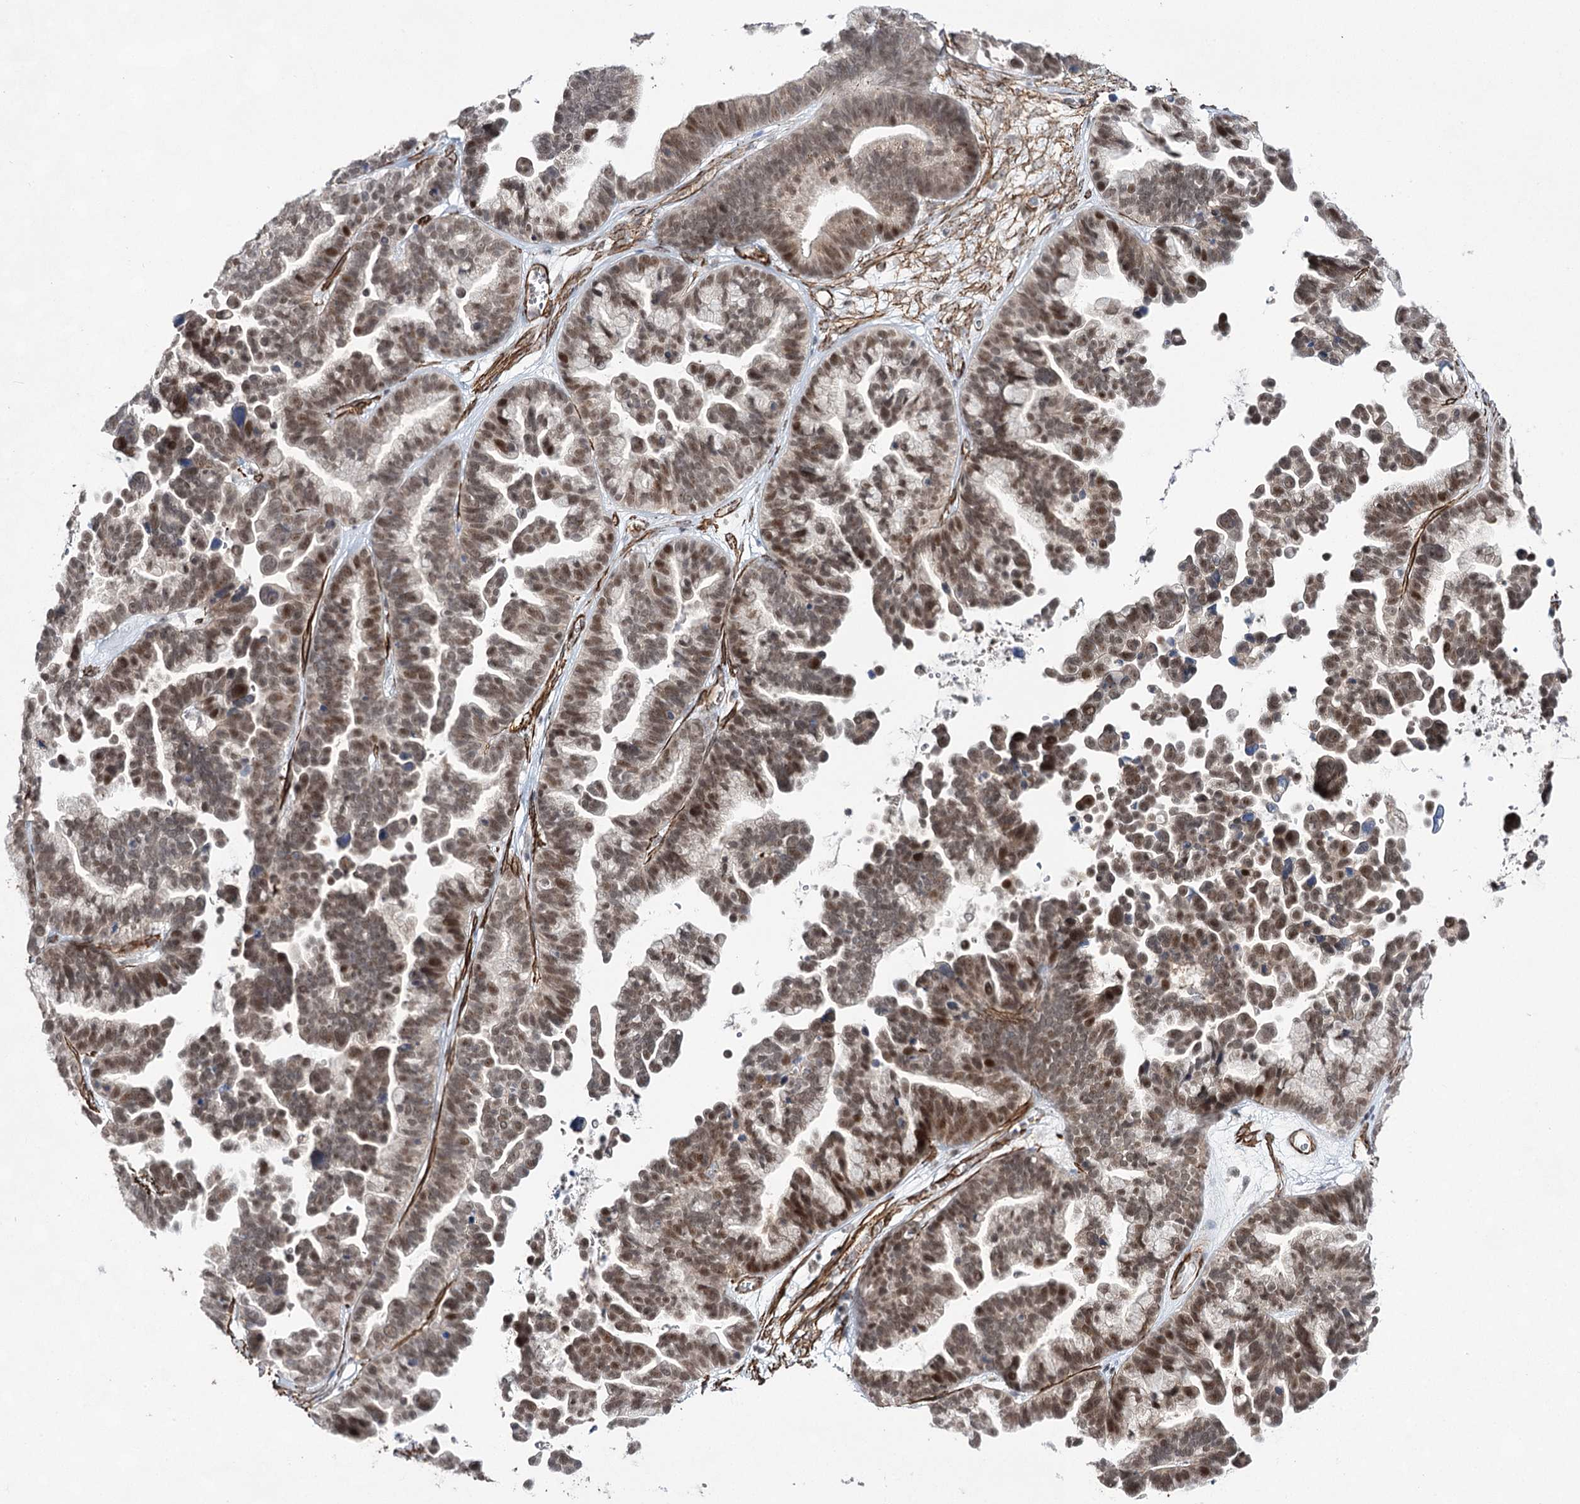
{"staining": {"intensity": "moderate", "quantity": ">75%", "location": "nuclear"}, "tissue": "ovarian cancer", "cell_type": "Tumor cells", "image_type": "cancer", "snomed": [{"axis": "morphology", "description": "Cystadenocarcinoma, serous, NOS"}, {"axis": "topography", "description": "Ovary"}], "caption": "Protein staining displays moderate nuclear expression in about >75% of tumor cells in ovarian cancer. The staining was performed using DAB, with brown indicating positive protein expression. Nuclei are stained blue with hematoxylin.", "gene": "CWF19L1", "patient": {"sex": "female", "age": 56}}